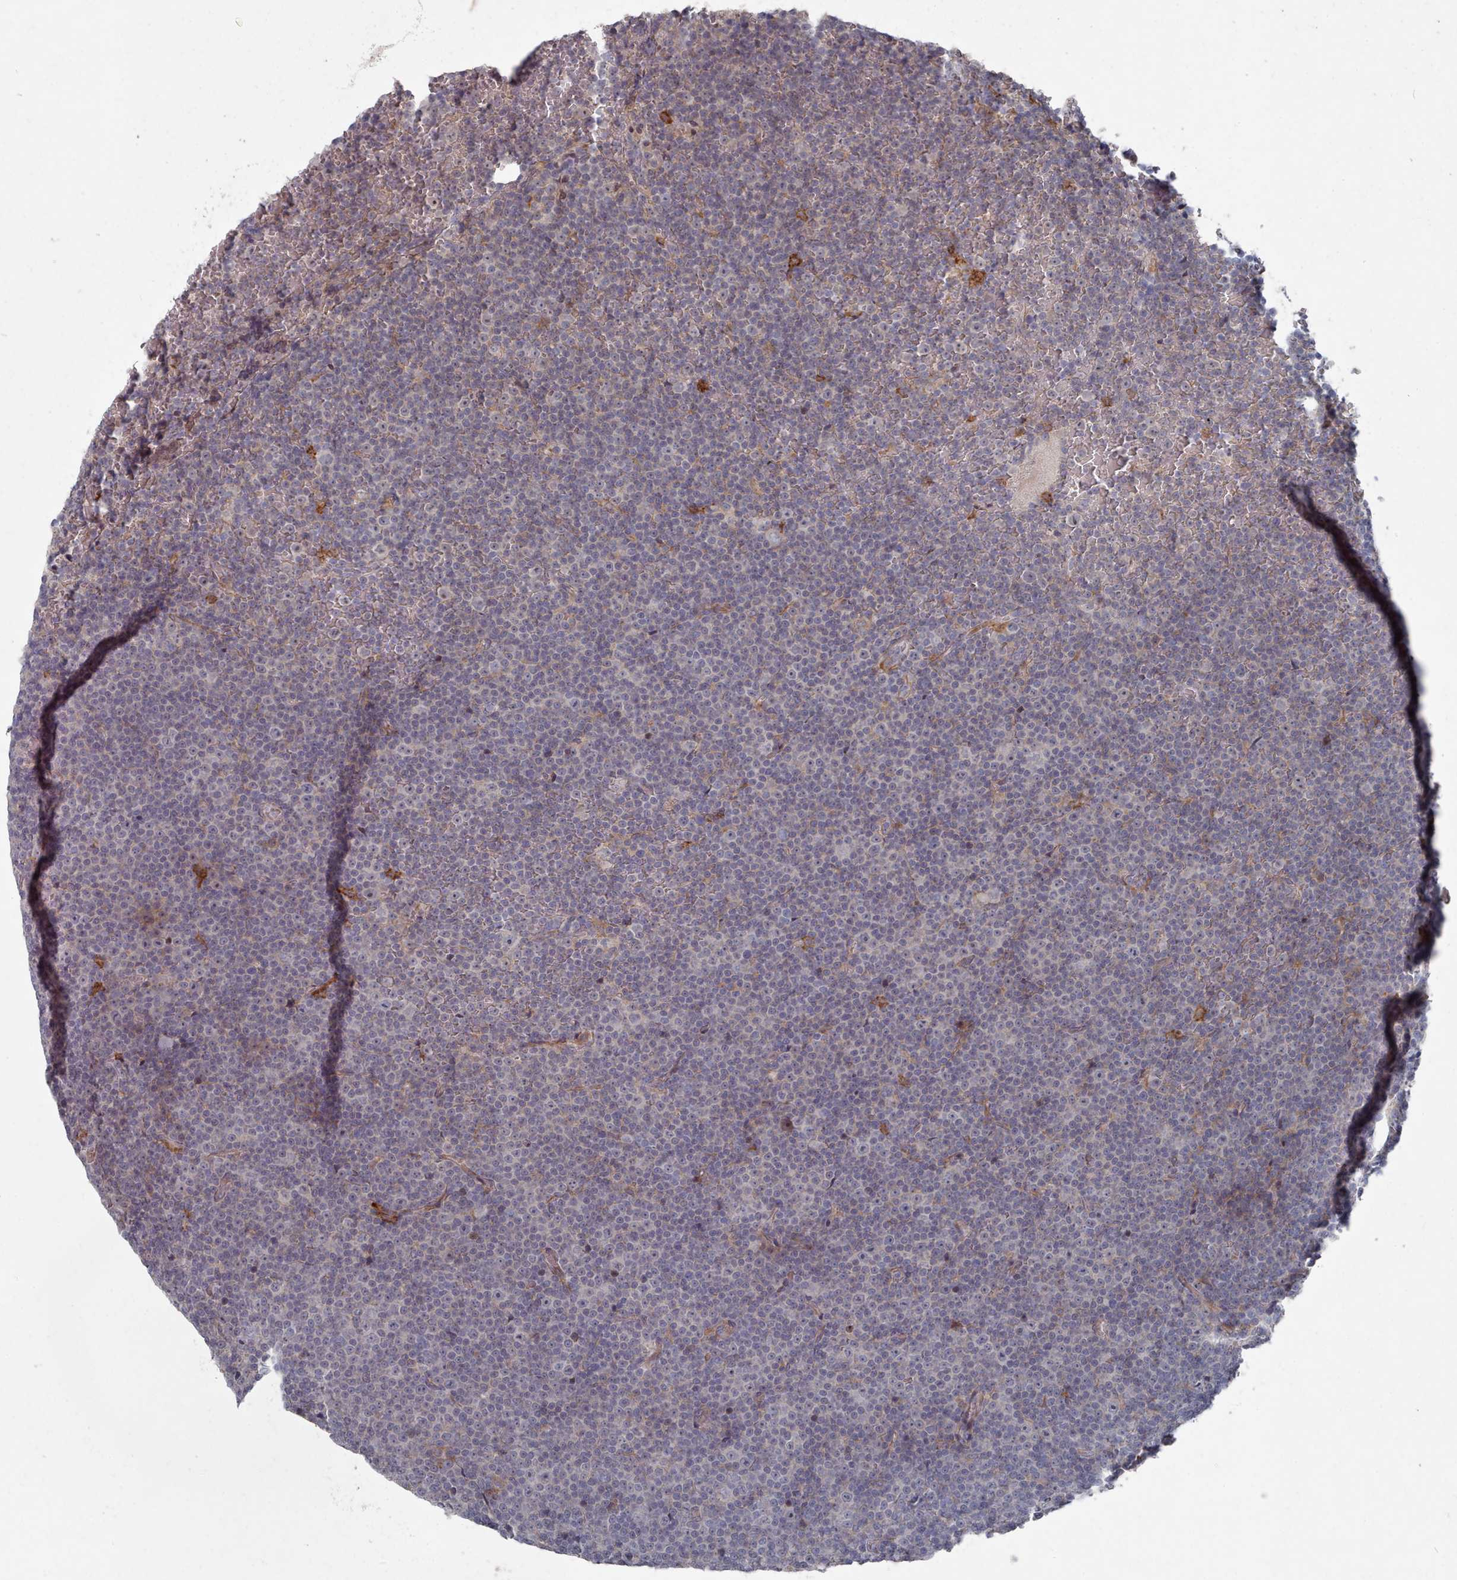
{"staining": {"intensity": "negative", "quantity": "none", "location": "none"}, "tissue": "lymphoma", "cell_type": "Tumor cells", "image_type": "cancer", "snomed": [{"axis": "morphology", "description": "Malignant lymphoma, non-Hodgkin's type, Low grade"}, {"axis": "topography", "description": "Lymph node"}], "caption": "Tumor cells show no significant expression in low-grade malignant lymphoma, non-Hodgkin's type.", "gene": "COL8A2", "patient": {"sex": "female", "age": 67}}